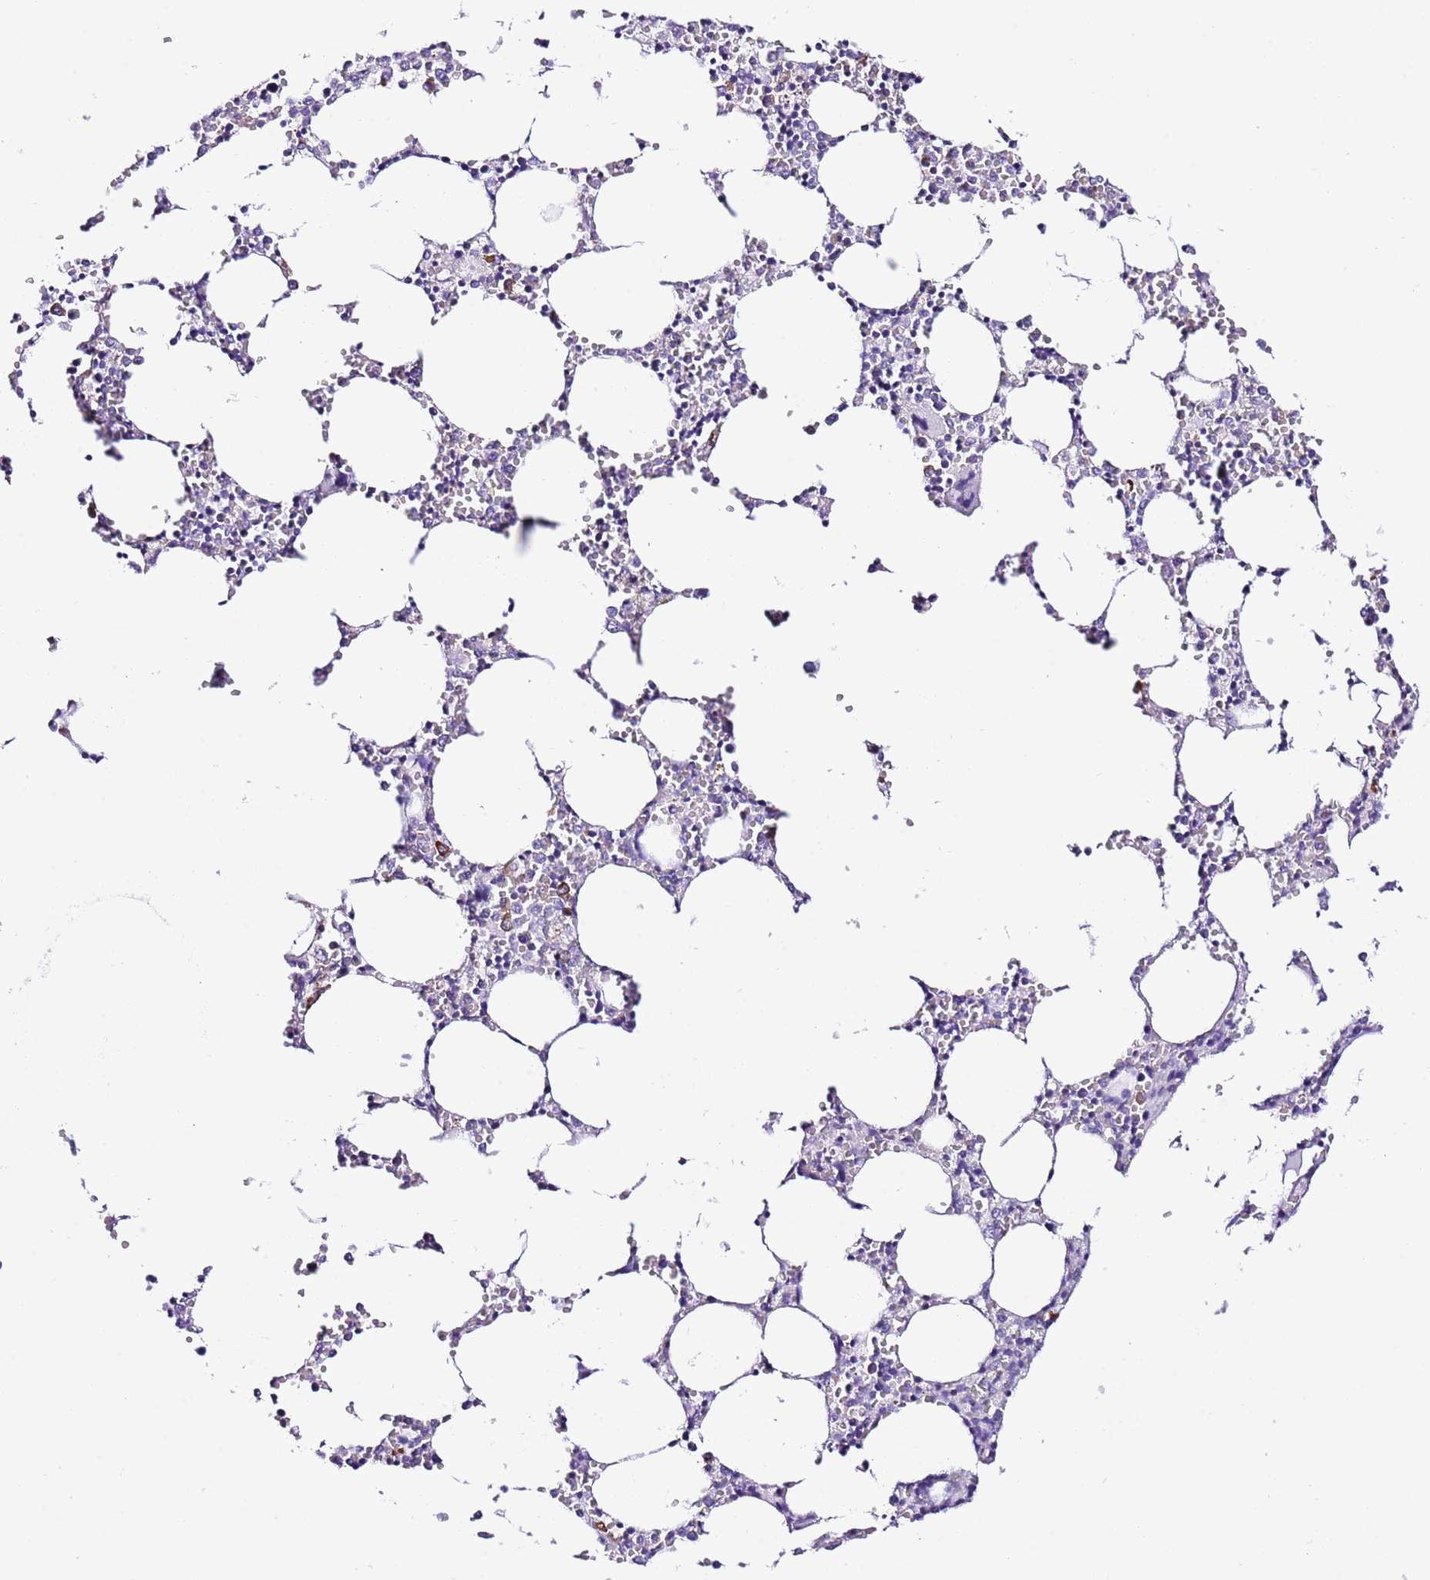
{"staining": {"intensity": "strong", "quantity": "<25%", "location": "cytoplasmic/membranous"}, "tissue": "bone marrow", "cell_type": "Hematopoietic cells", "image_type": "normal", "snomed": [{"axis": "morphology", "description": "Normal tissue, NOS"}, {"axis": "topography", "description": "Bone marrow"}], "caption": "IHC (DAB (3,3'-diaminobenzidine)) staining of unremarkable human bone marrow exhibits strong cytoplasmic/membranous protein staining in about <25% of hematopoietic cells. (brown staining indicates protein expression, while blue staining denotes nuclei).", "gene": "RPS10", "patient": {"sex": "female", "age": 64}}